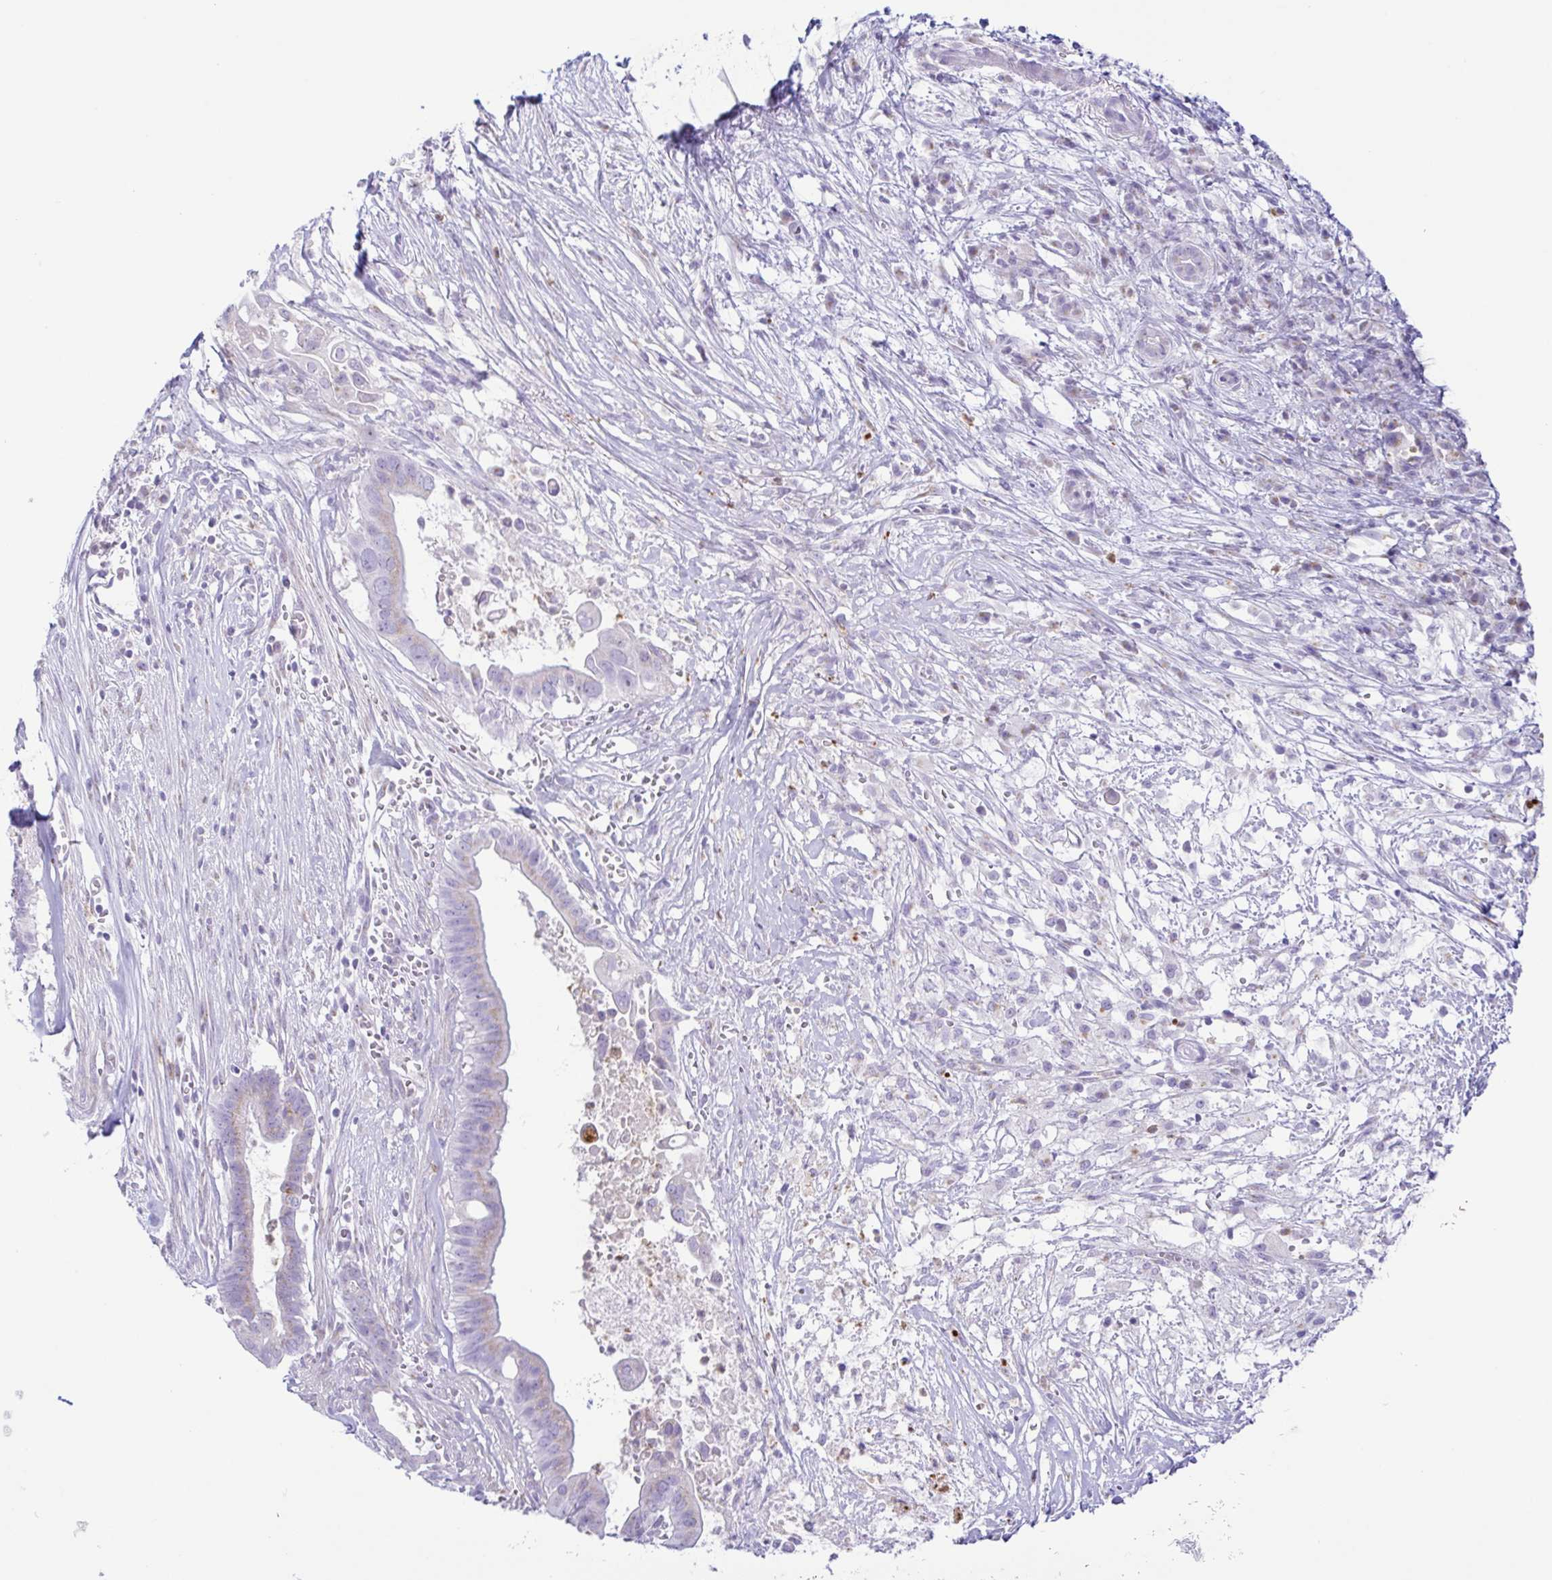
{"staining": {"intensity": "negative", "quantity": "none", "location": "none"}, "tissue": "pancreatic cancer", "cell_type": "Tumor cells", "image_type": "cancer", "snomed": [{"axis": "morphology", "description": "Adenocarcinoma, NOS"}, {"axis": "topography", "description": "Pancreas"}], "caption": "Immunohistochemistry (IHC) image of neoplastic tissue: human pancreatic cancer stained with DAB (3,3'-diaminobenzidine) reveals no significant protein expression in tumor cells. (Brightfield microscopy of DAB (3,3'-diaminobenzidine) immunohistochemistry at high magnification).", "gene": "AZU1", "patient": {"sex": "male", "age": 61}}